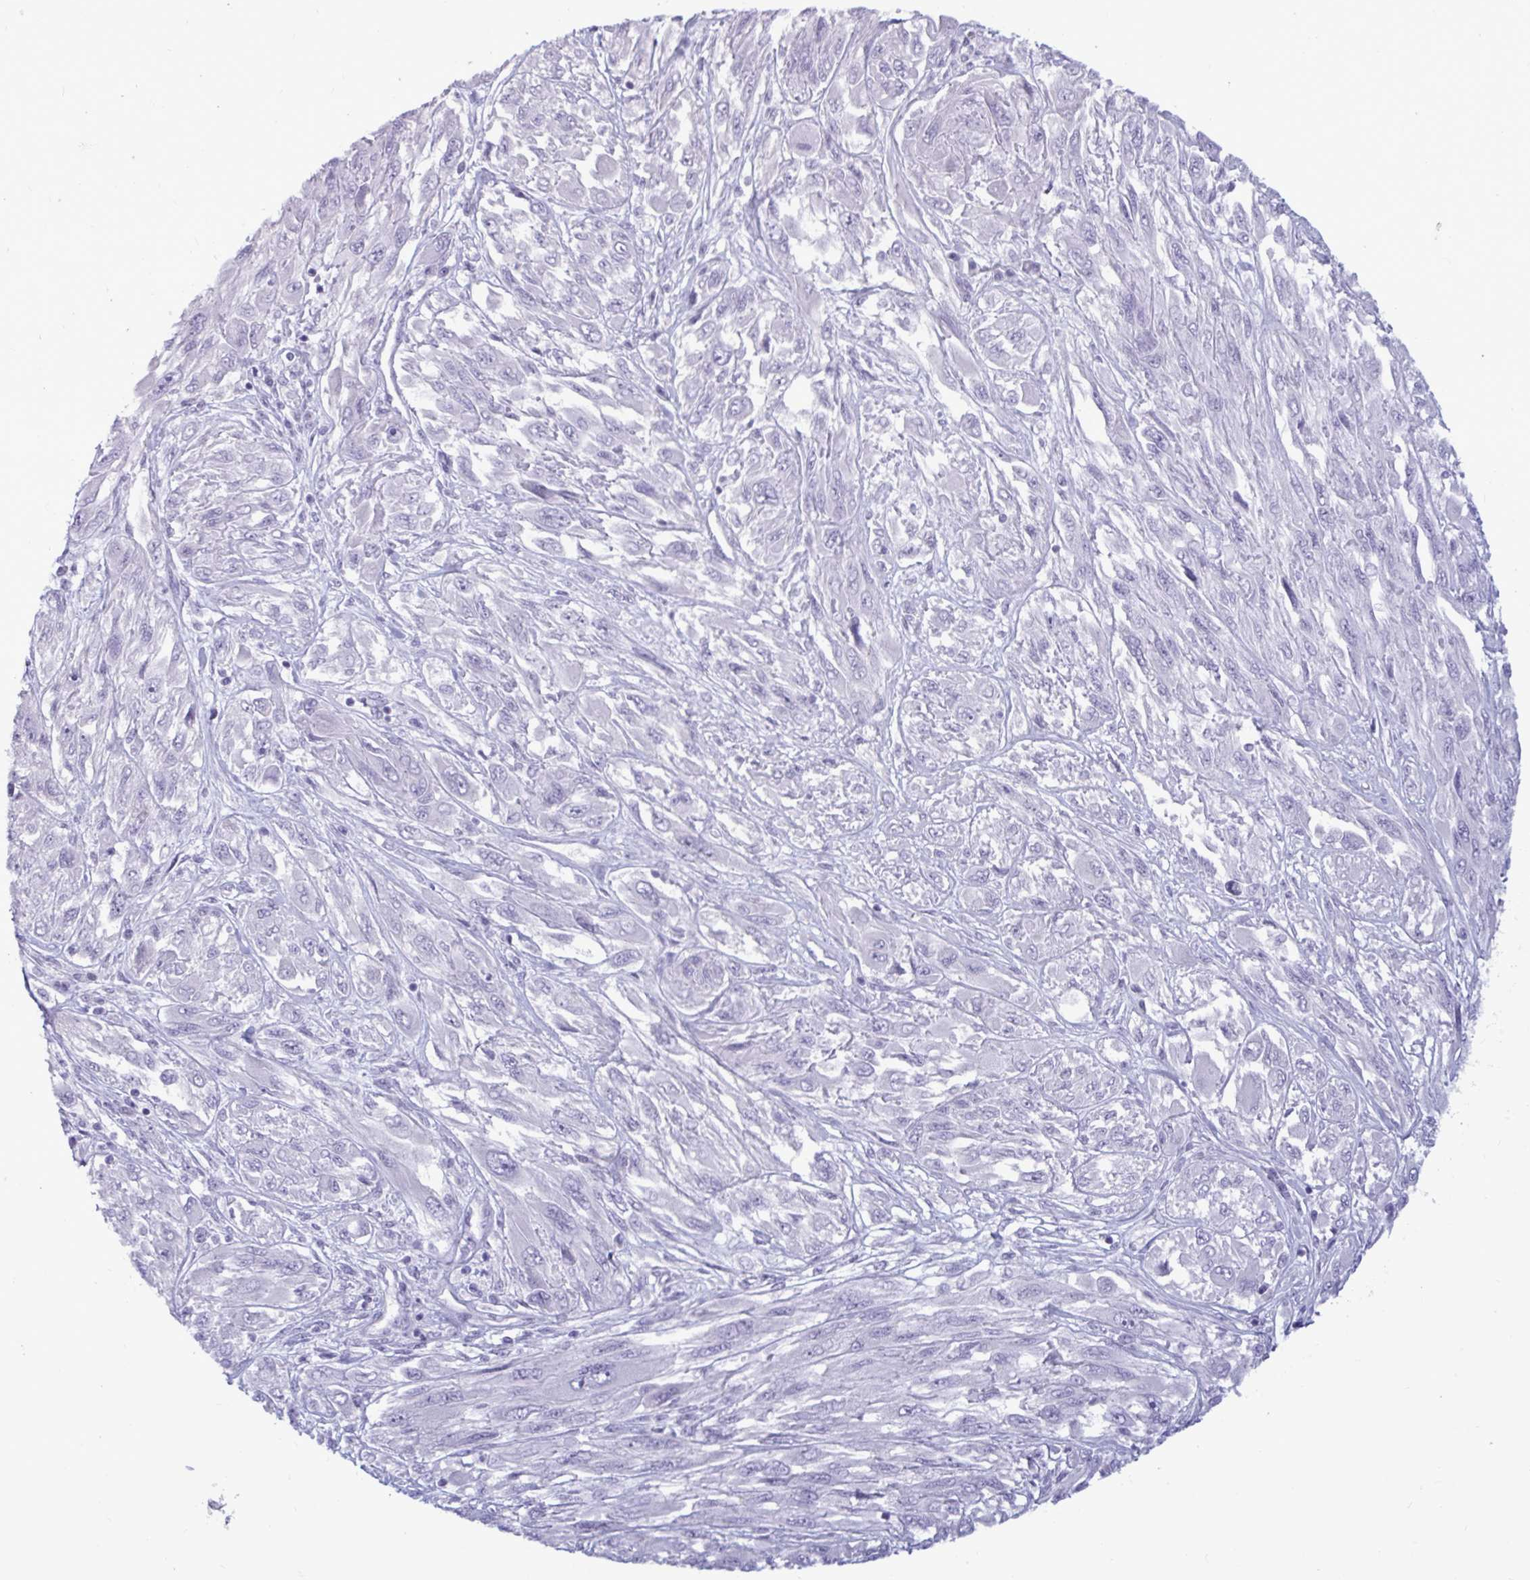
{"staining": {"intensity": "negative", "quantity": "none", "location": "none"}, "tissue": "melanoma", "cell_type": "Tumor cells", "image_type": "cancer", "snomed": [{"axis": "morphology", "description": "Malignant melanoma, NOS"}, {"axis": "topography", "description": "Skin"}], "caption": "Human melanoma stained for a protein using immunohistochemistry (IHC) exhibits no expression in tumor cells.", "gene": "BBS10", "patient": {"sex": "female", "age": 91}}